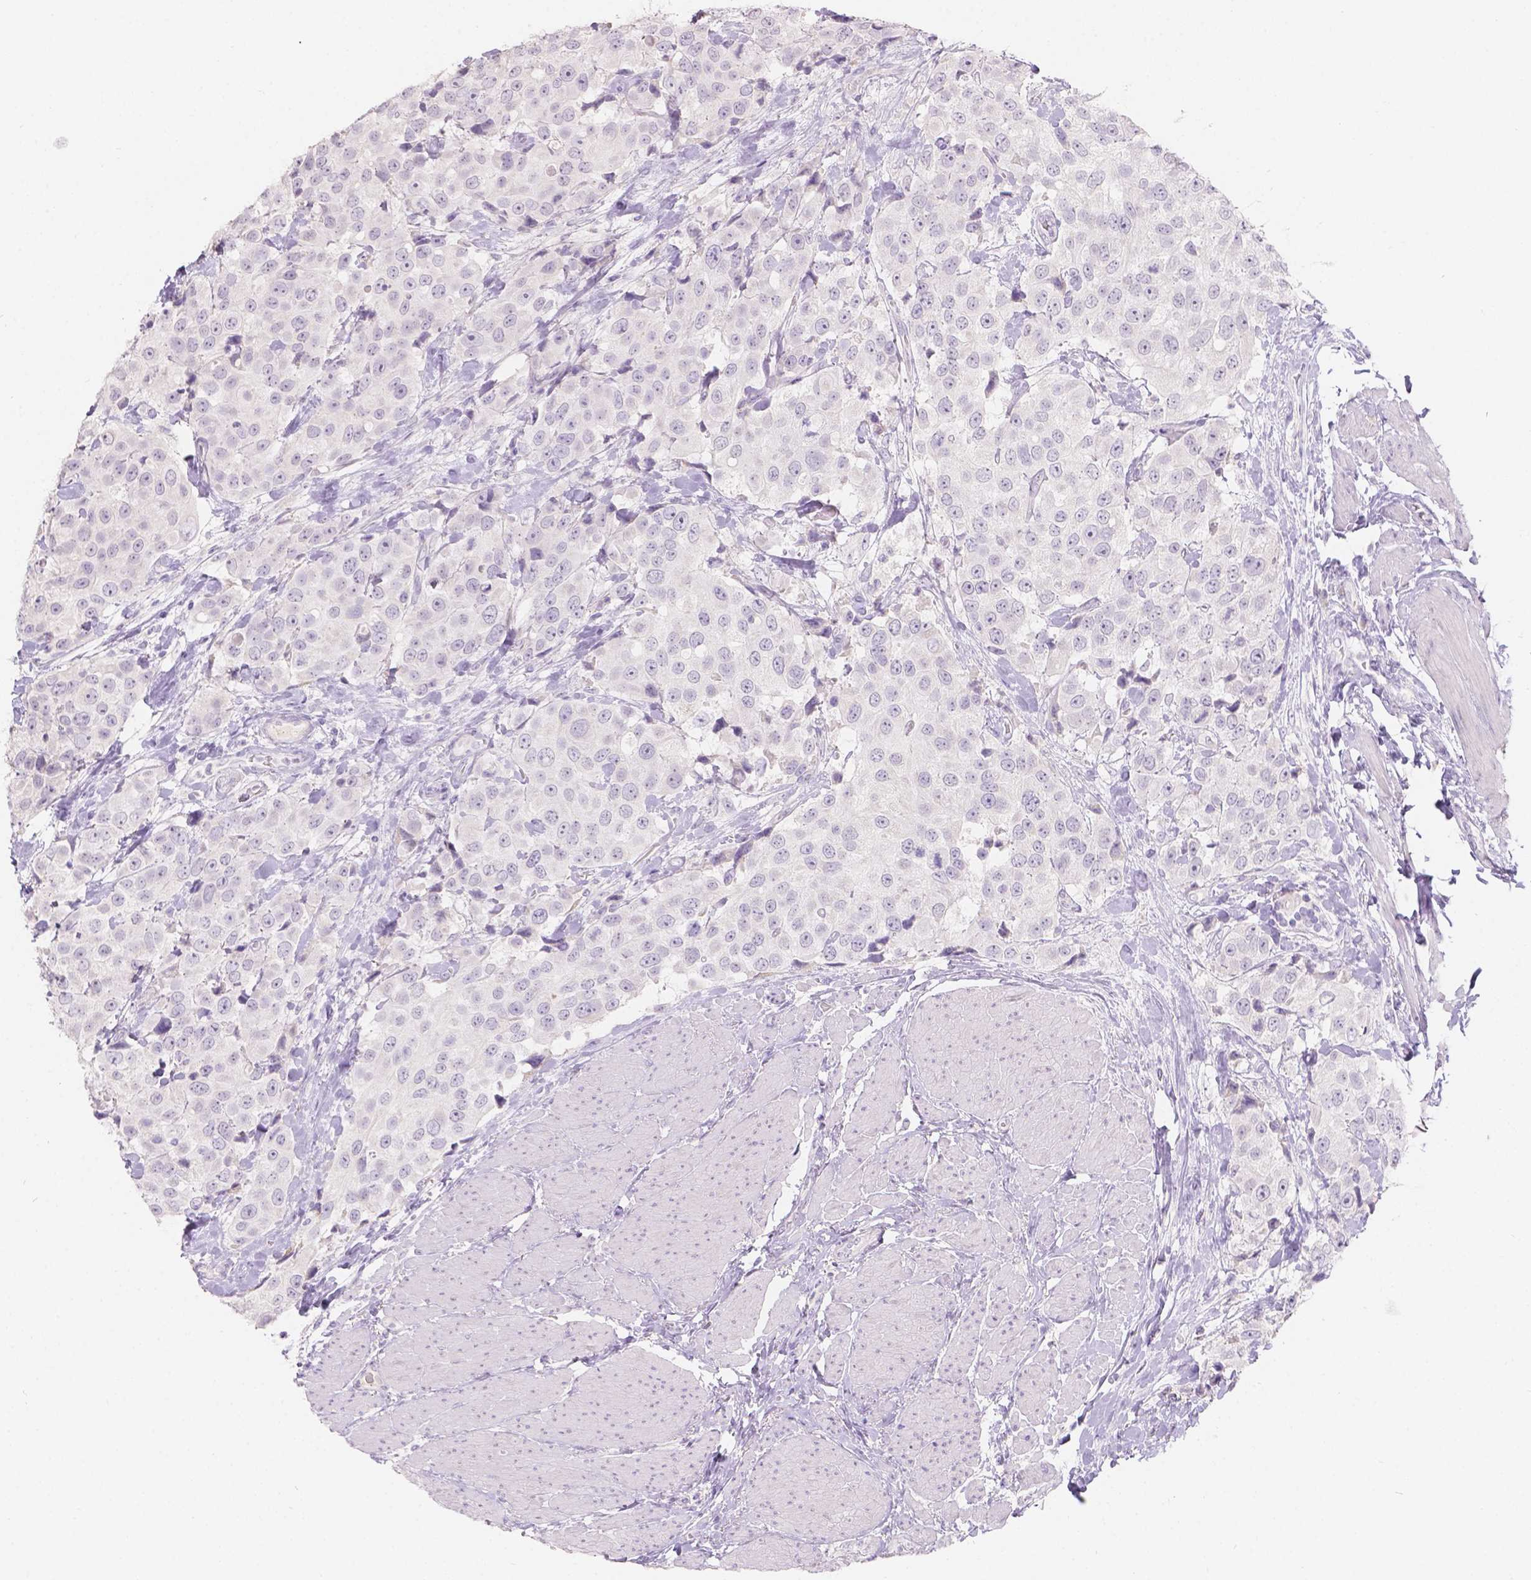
{"staining": {"intensity": "negative", "quantity": "none", "location": "none"}, "tissue": "urothelial cancer", "cell_type": "Tumor cells", "image_type": "cancer", "snomed": [{"axis": "morphology", "description": "Urothelial carcinoma, High grade"}, {"axis": "topography", "description": "Urinary bladder"}], "caption": "The immunohistochemistry image has no significant staining in tumor cells of urothelial carcinoma (high-grade) tissue. (Stains: DAB immunohistochemistry (IHC) with hematoxylin counter stain, Microscopy: brightfield microscopy at high magnification).", "gene": "HTN3", "patient": {"sex": "female", "age": 64}}